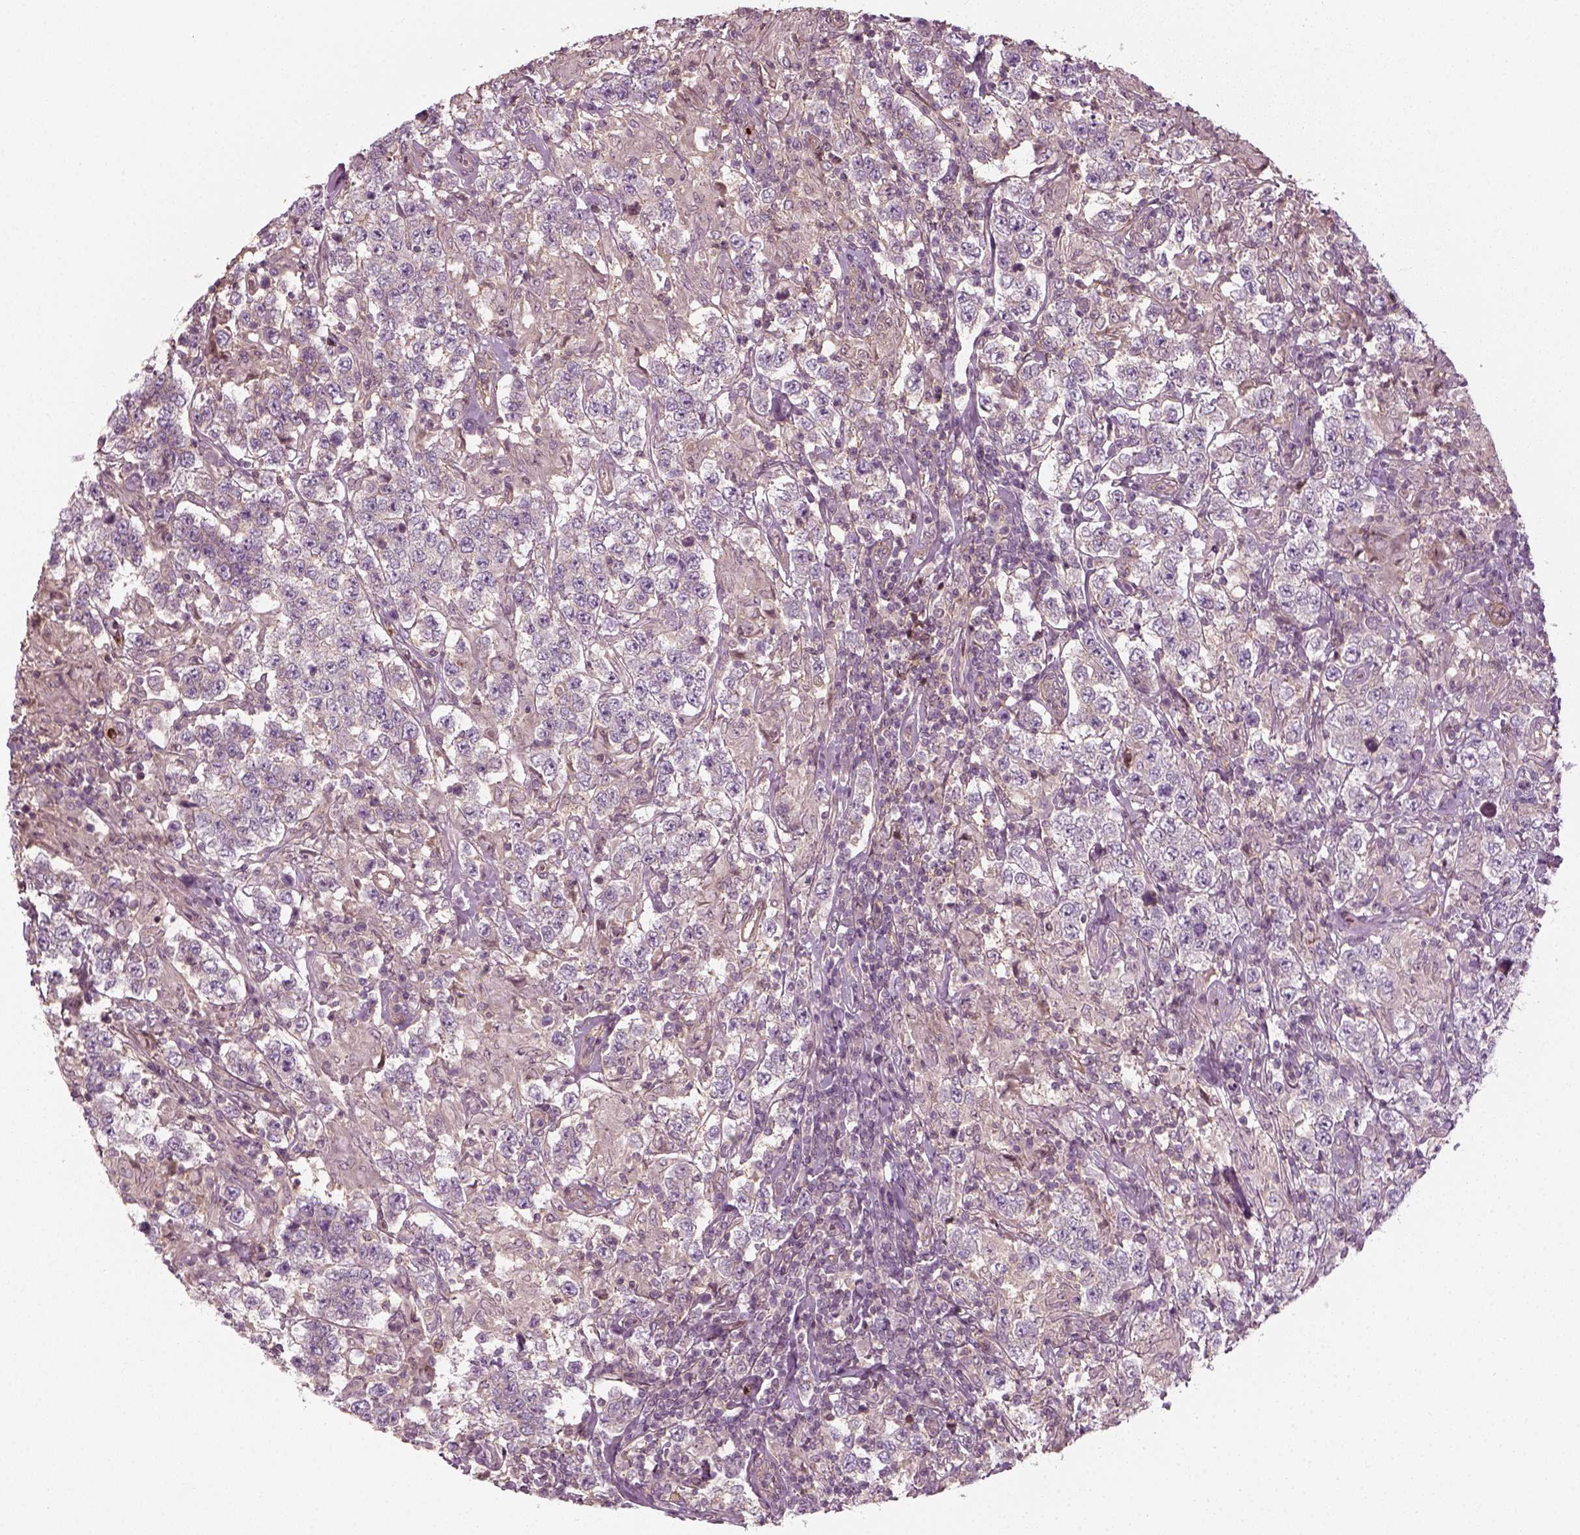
{"staining": {"intensity": "negative", "quantity": "none", "location": "none"}, "tissue": "testis cancer", "cell_type": "Tumor cells", "image_type": "cancer", "snomed": [{"axis": "morphology", "description": "Seminoma, NOS"}, {"axis": "morphology", "description": "Carcinoma, Embryonal, NOS"}, {"axis": "topography", "description": "Testis"}], "caption": "Image shows no protein staining in tumor cells of testis cancer tissue.", "gene": "NPTN", "patient": {"sex": "male", "age": 41}}